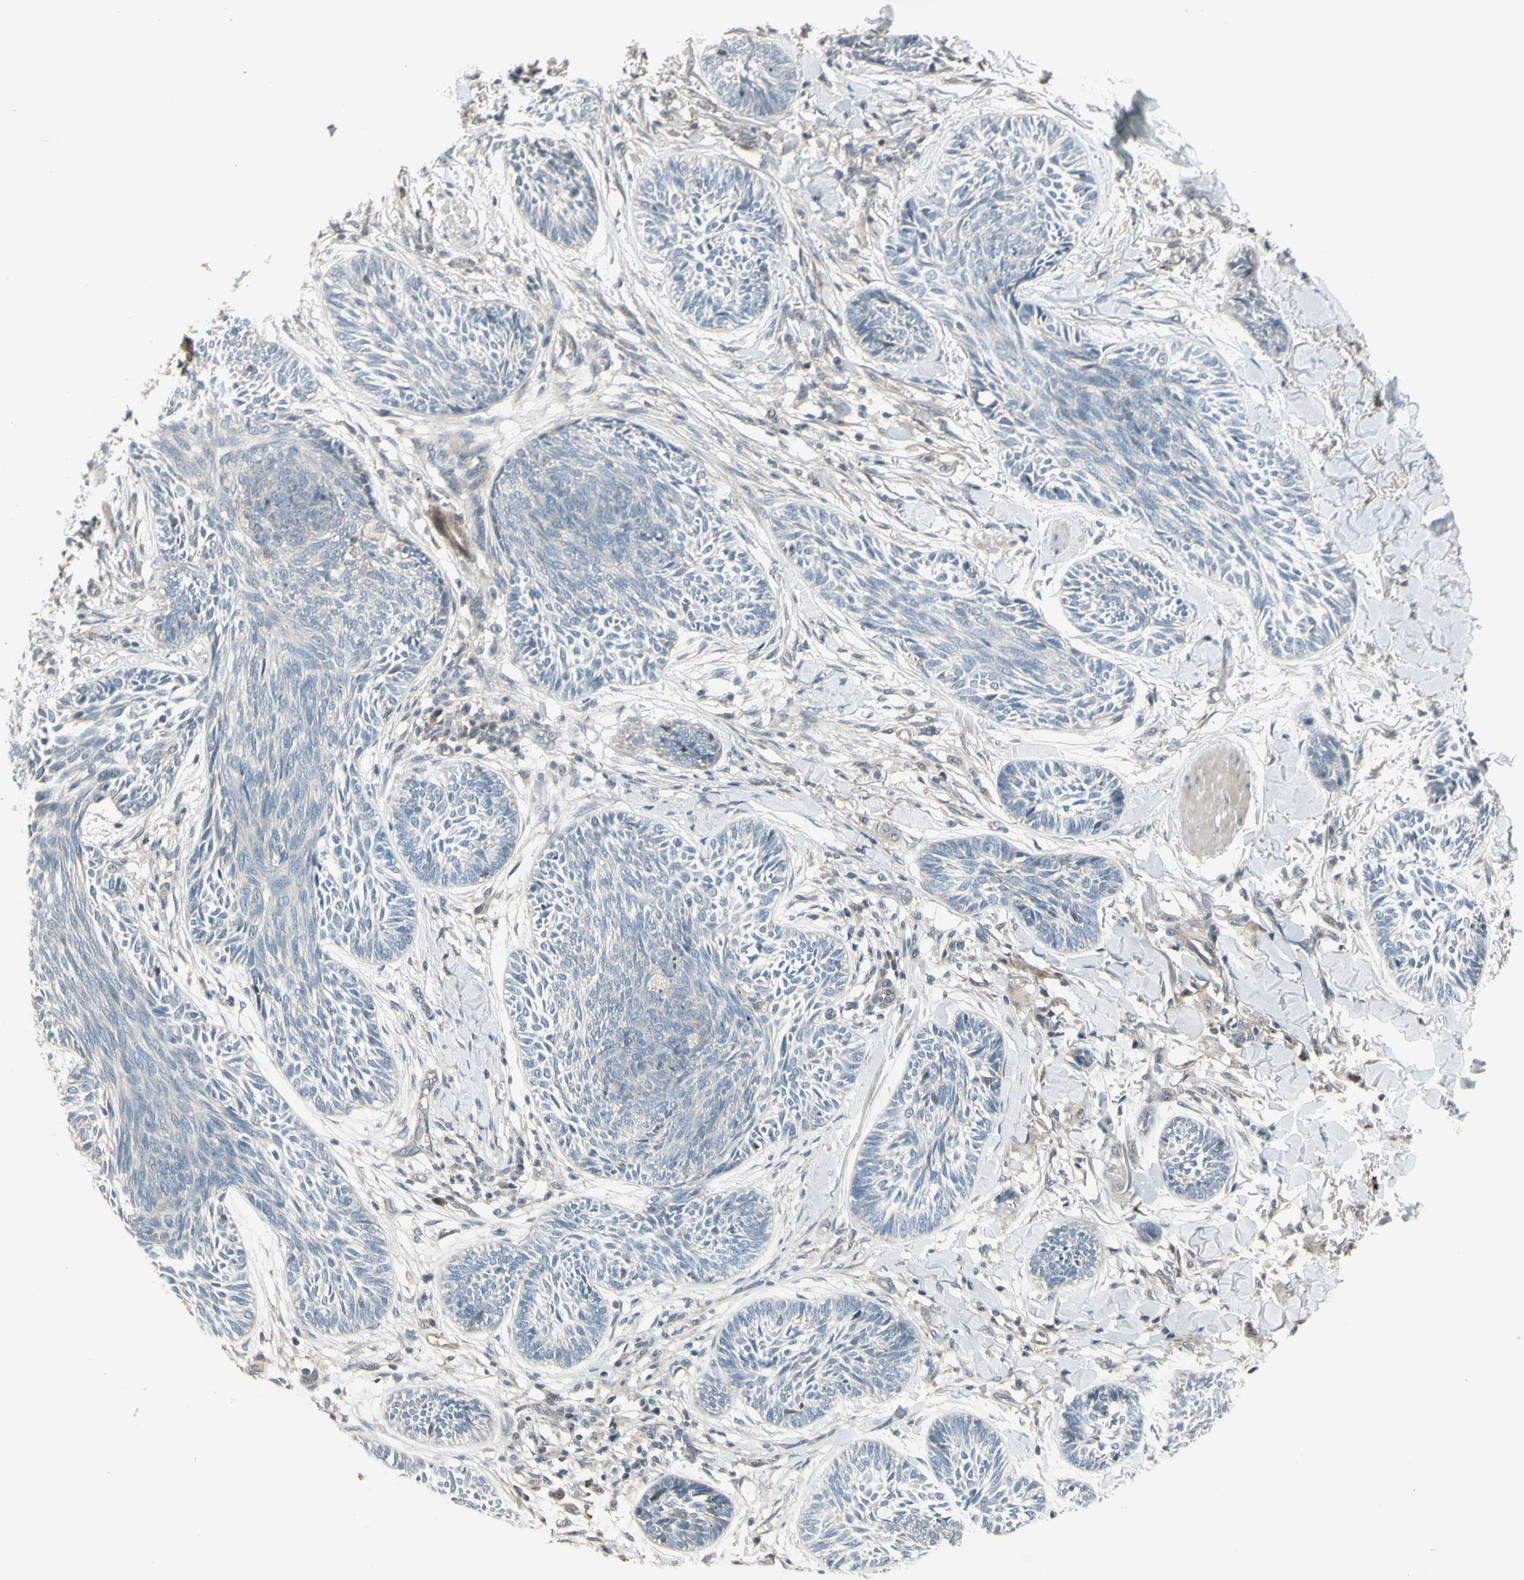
{"staining": {"intensity": "negative", "quantity": "none", "location": "none"}, "tissue": "skin cancer", "cell_type": "Tumor cells", "image_type": "cancer", "snomed": [{"axis": "morphology", "description": "Papilloma, NOS"}, {"axis": "morphology", "description": "Basal cell carcinoma"}, {"axis": "topography", "description": "Skin"}], "caption": "High magnification brightfield microscopy of skin papilloma stained with DAB (3,3'-diaminobenzidine) (brown) and counterstained with hematoxylin (blue): tumor cells show no significant staining. Brightfield microscopy of IHC stained with DAB (3,3'-diaminobenzidine) (brown) and hematoxylin (blue), captured at high magnification.", "gene": "OSTM1", "patient": {"sex": "male", "age": 87}}